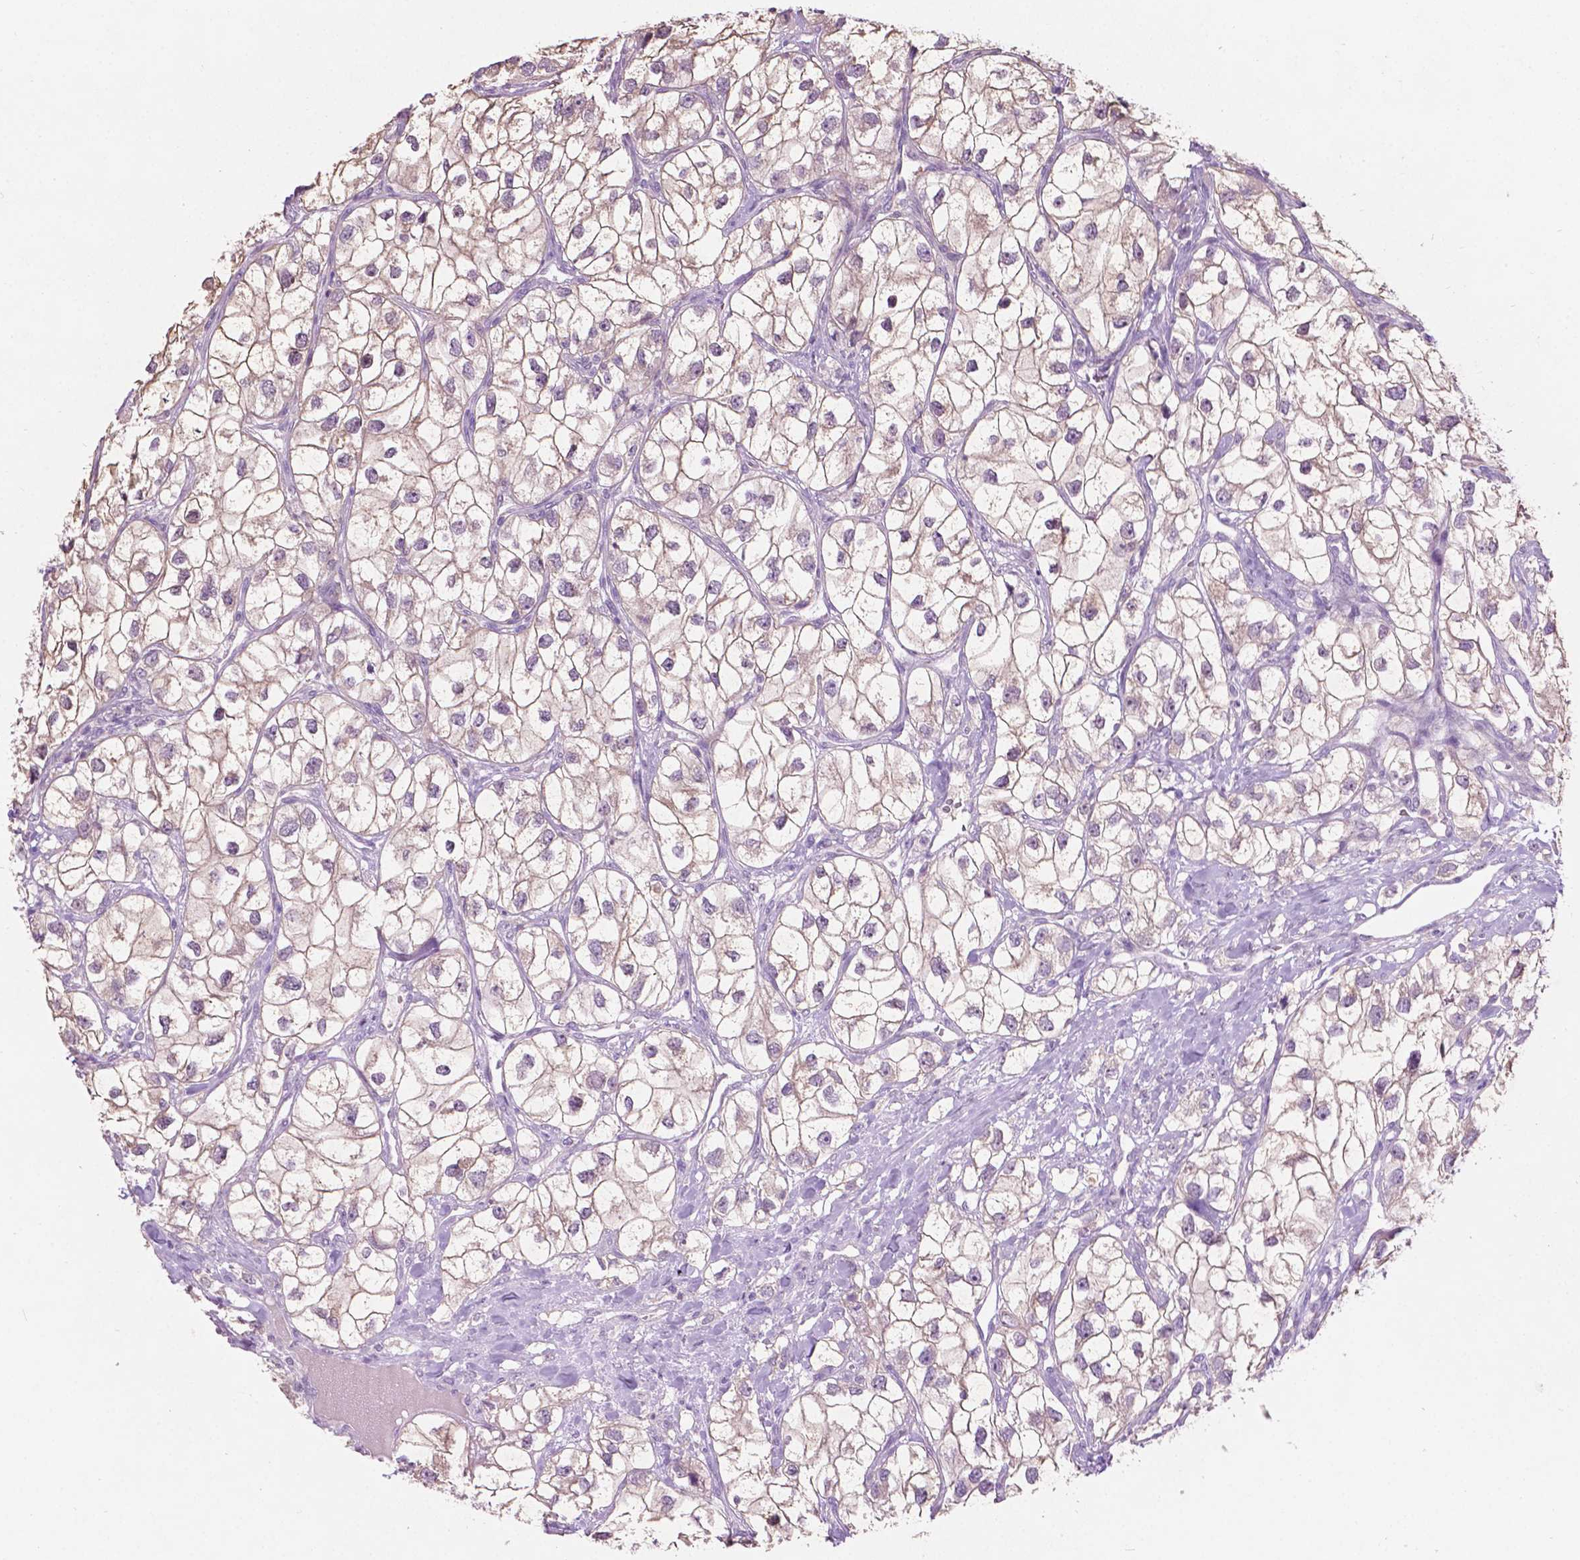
{"staining": {"intensity": "weak", "quantity": "25%-75%", "location": "cytoplasmic/membranous"}, "tissue": "renal cancer", "cell_type": "Tumor cells", "image_type": "cancer", "snomed": [{"axis": "morphology", "description": "Adenocarcinoma, NOS"}, {"axis": "topography", "description": "Kidney"}], "caption": "Brown immunohistochemical staining in renal cancer displays weak cytoplasmic/membranous expression in about 25%-75% of tumor cells. The protein of interest is shown in brown color, while the nuclei are stained blue.", "gene": "TM6SF2", "patient": {"sex": "male", "age": 59}}